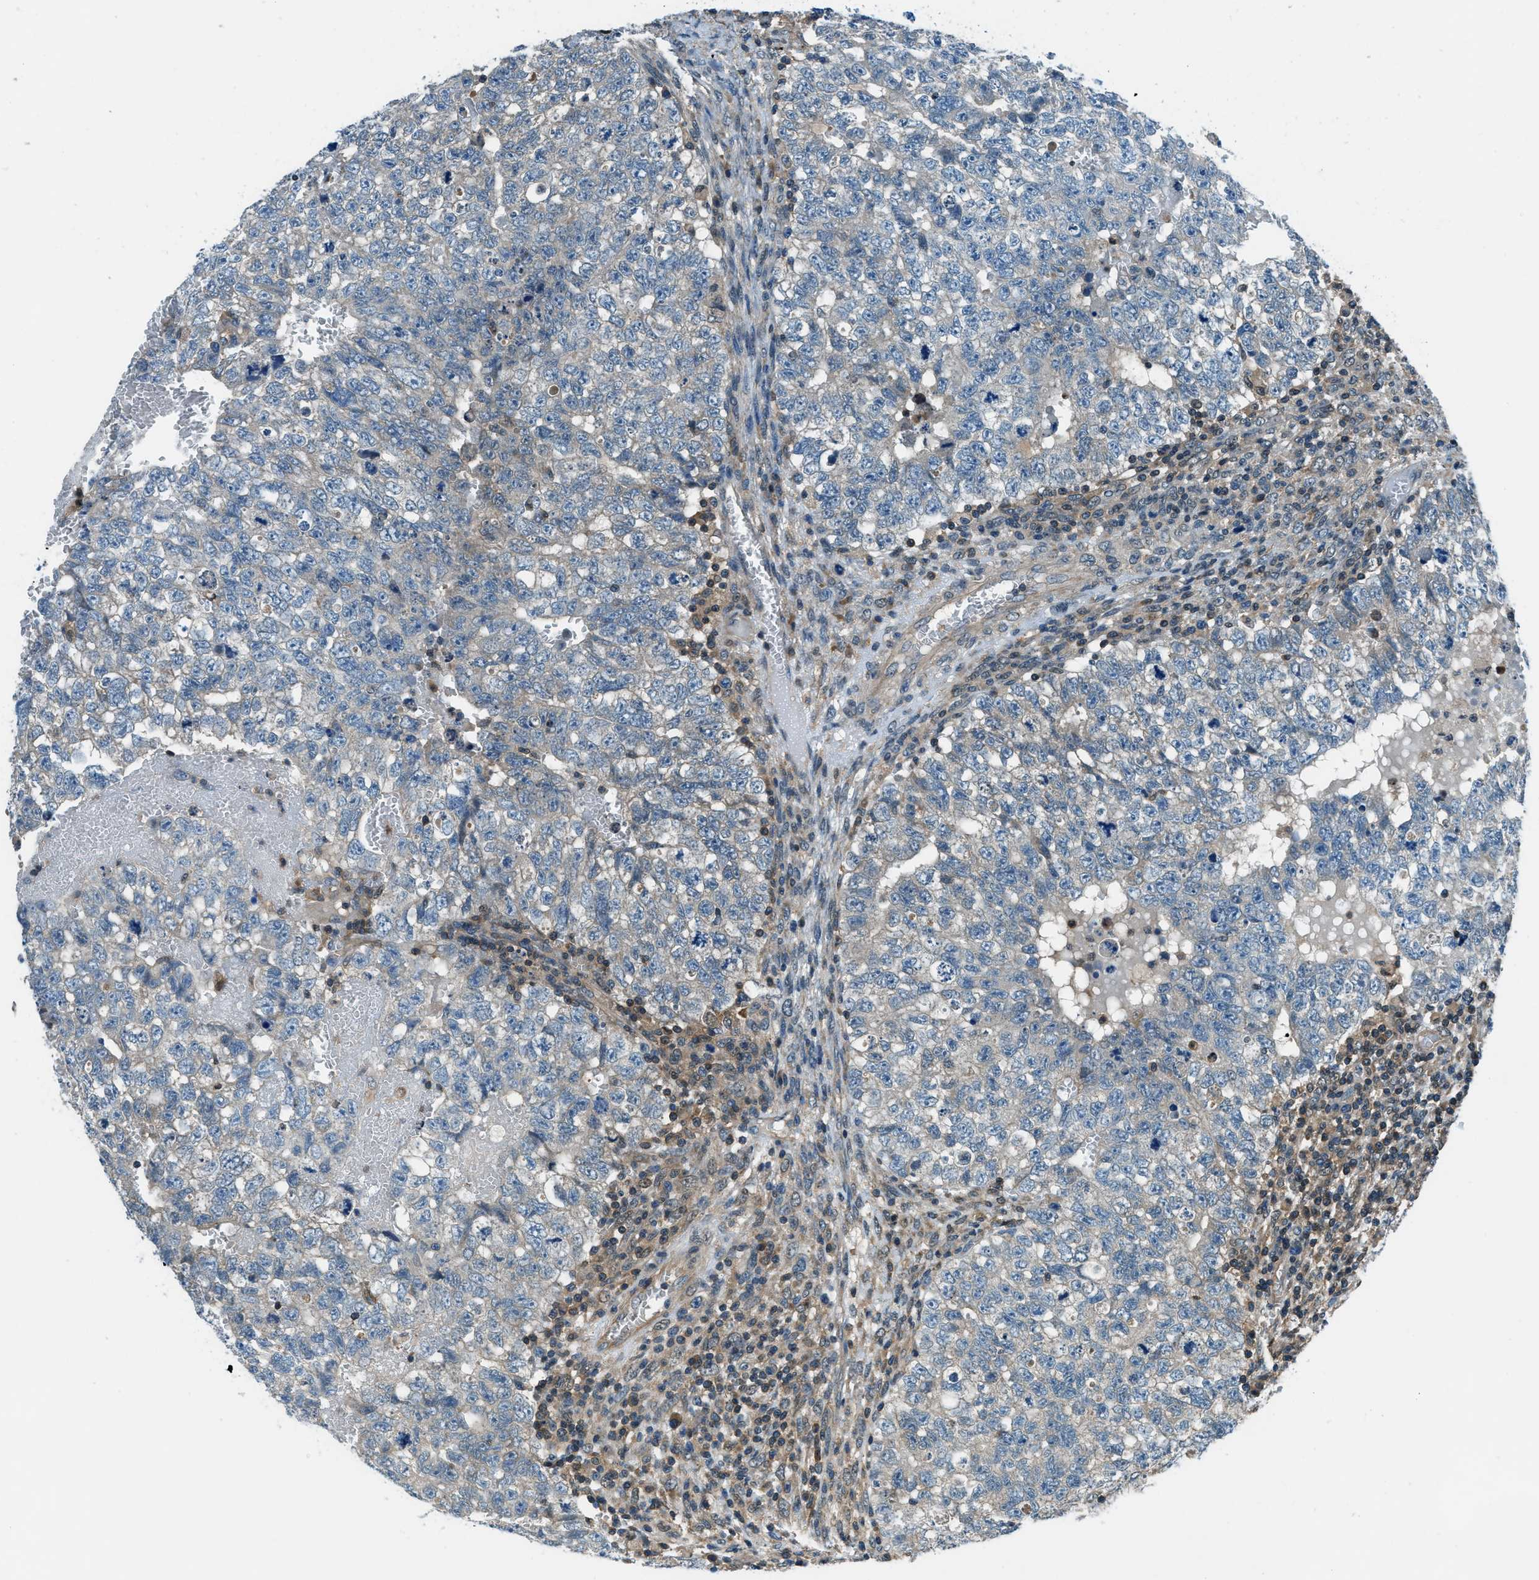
{"staining": {"intensity": "negative", "quantity": "none", "location": "none"}, "tissue": "testis cancer", "cell_type": "Tumor cells", "image_type": "cancer", "snomed": [{"axis": "morphology", "description": "Seminoma, NOS"}, {"axis": "morphology", "description": "Carcinoma, Embryonal, NOS"}, {"axis": "topography", "description": "Testis"}], "caption": "A high-resolution histopathology image shows immunohistochemistry staining of testis embryonal carcinoma, which shows no significant expression in tumor cells.", "gene": "HEBP2", "patient": {"sex": "male", "age": 38}}